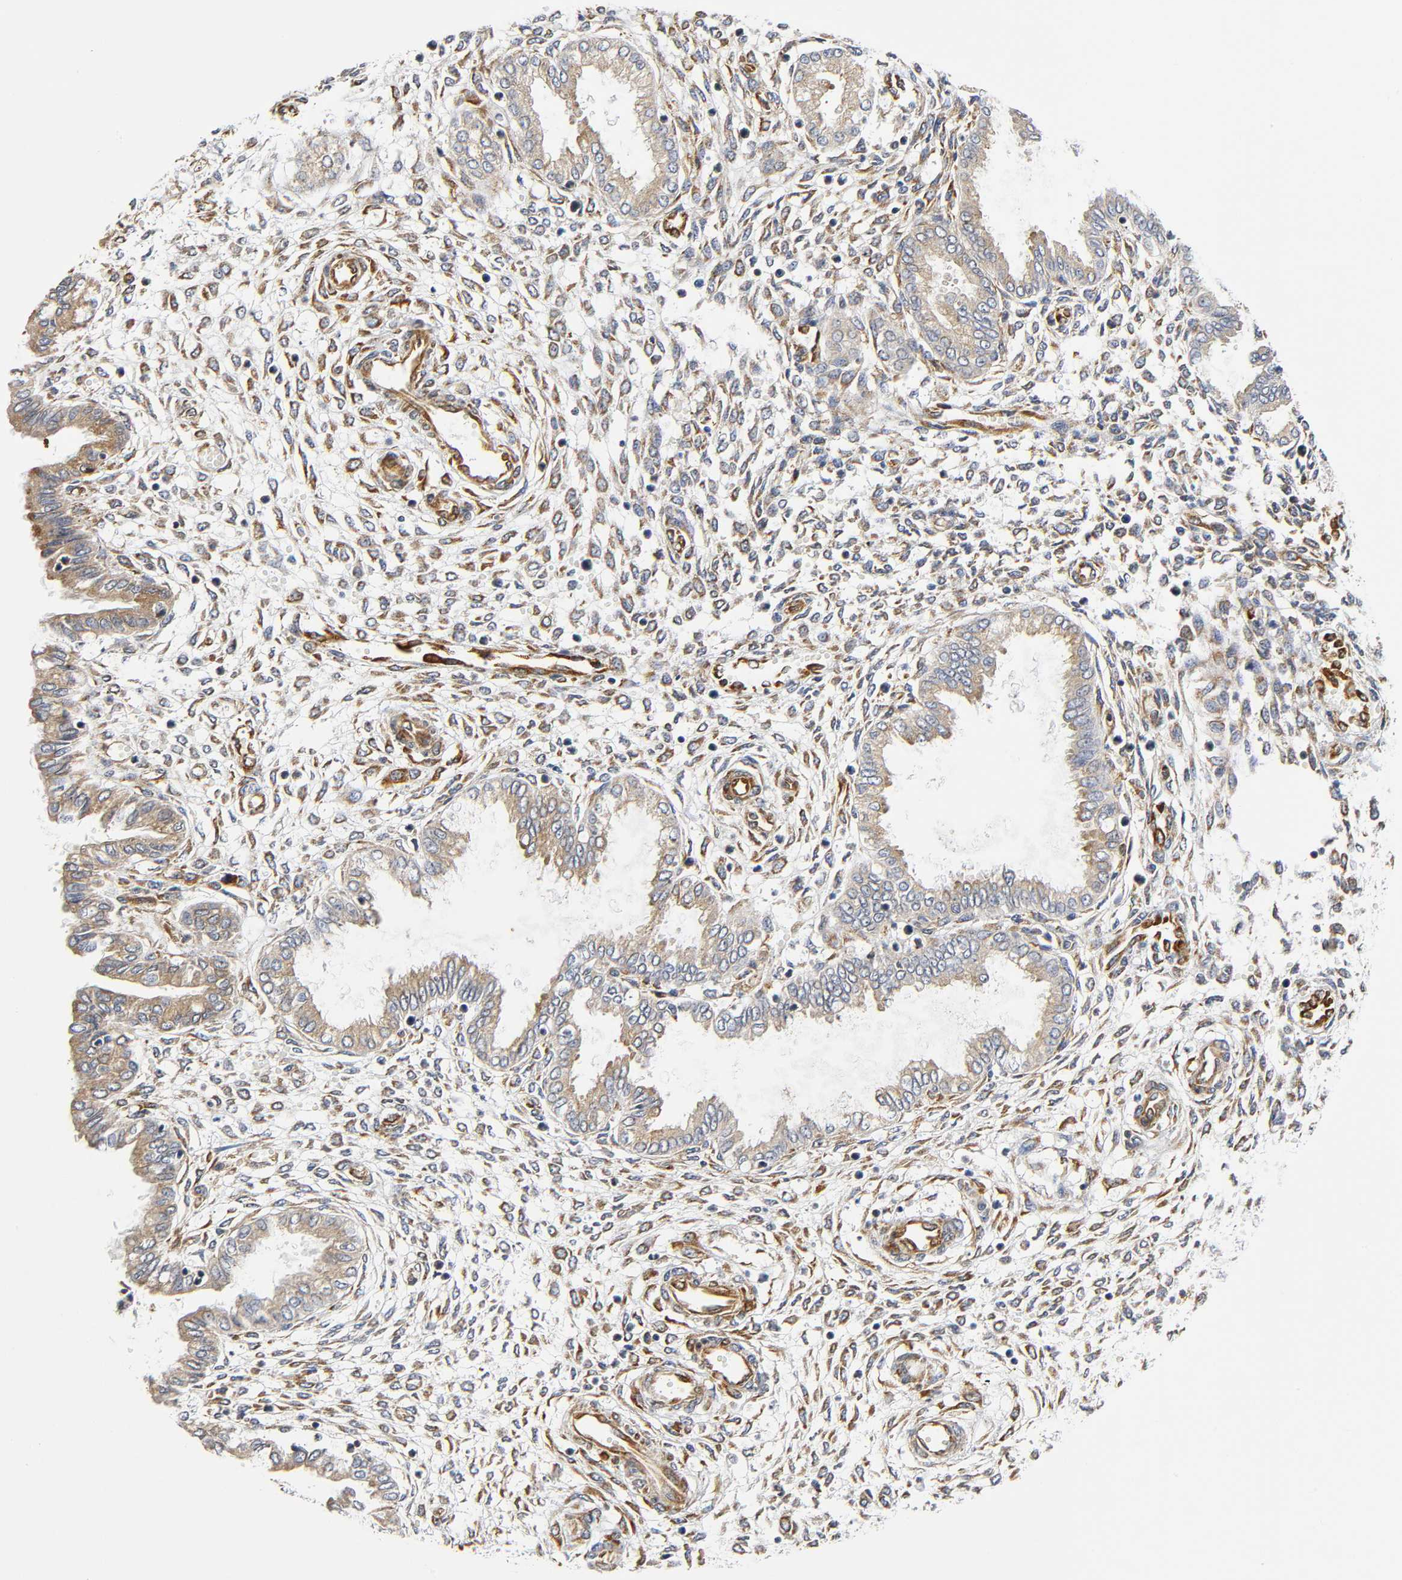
{"staining": {"intensity": "moderate", "quantity": "25%-75%", "location": "cytoplasmic/membranous"}, "tissue": "endometrium", "cell_type": "Cells in endometrial stroma", "image_type": "normal", "snomed": [{"axis": "morphology", "description": "Normal tissue, NOS"}, {"axis": "topography", "description": "Endometrium"}], "caption": "A photomicrograph of human endometrium stained for a protein displays moderate cytoplasmic/membranous brown staining in cells in endometrial stroma.", "gene": "SOS2", "patient": {"sex": "female", "age": 33}}